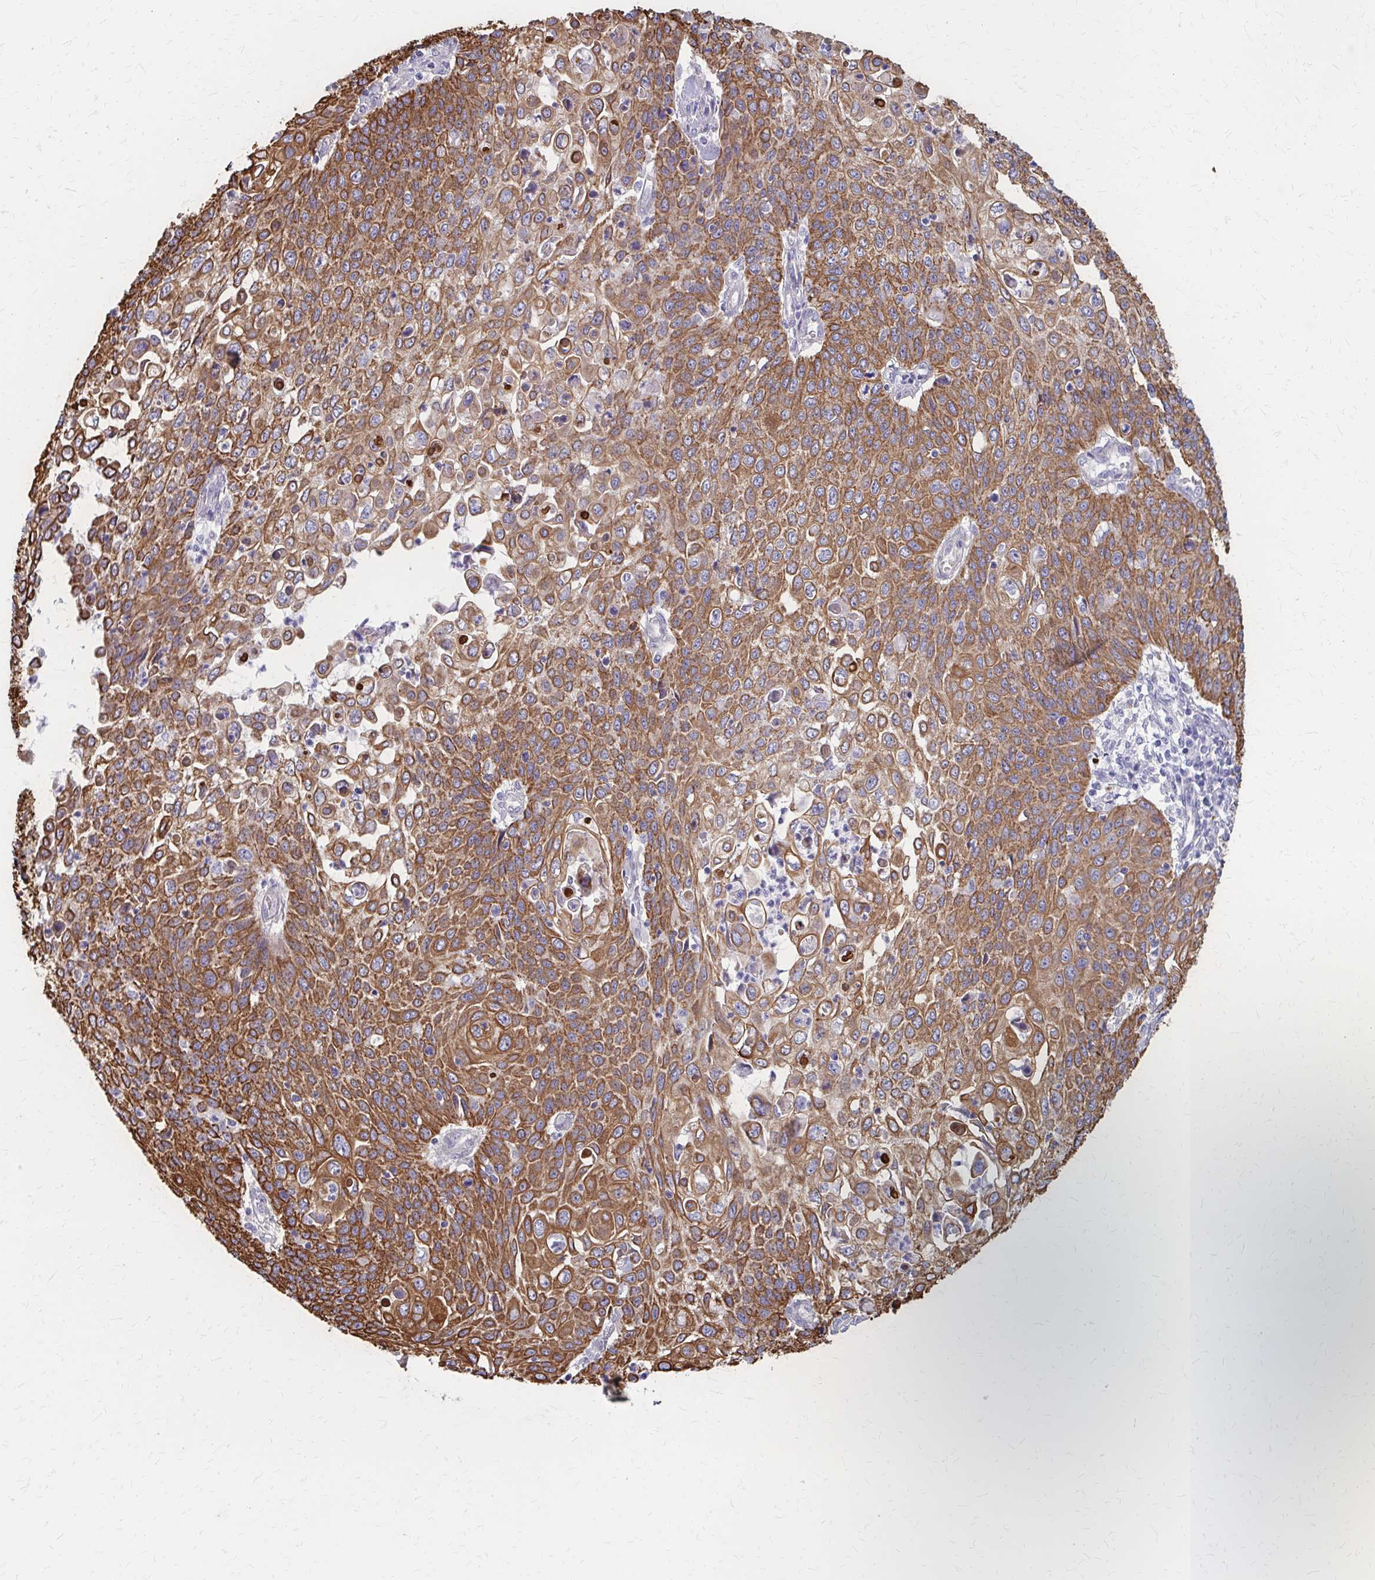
{"staining": {"intensity": "strong", "quantity": ">75%", "location": "cytoplasmic/membranous"}, "tissue": "cervical cancer", "cell_type": "Tumor cells", "image_type": "cancer", "snomed": [{"axis": "morphology", "description": "Squamous cell carcinoma, NOS"}, {"axis": "topography", "description": "Cervix"}], "caption": "A brown stain labels strong cytoplasmic/membranous positivity of a protein in squamous cell carcinoma (cervical) tumor cells.", "gene": "GLYATL2", "patient": {"sex": "female", "age": 65}}